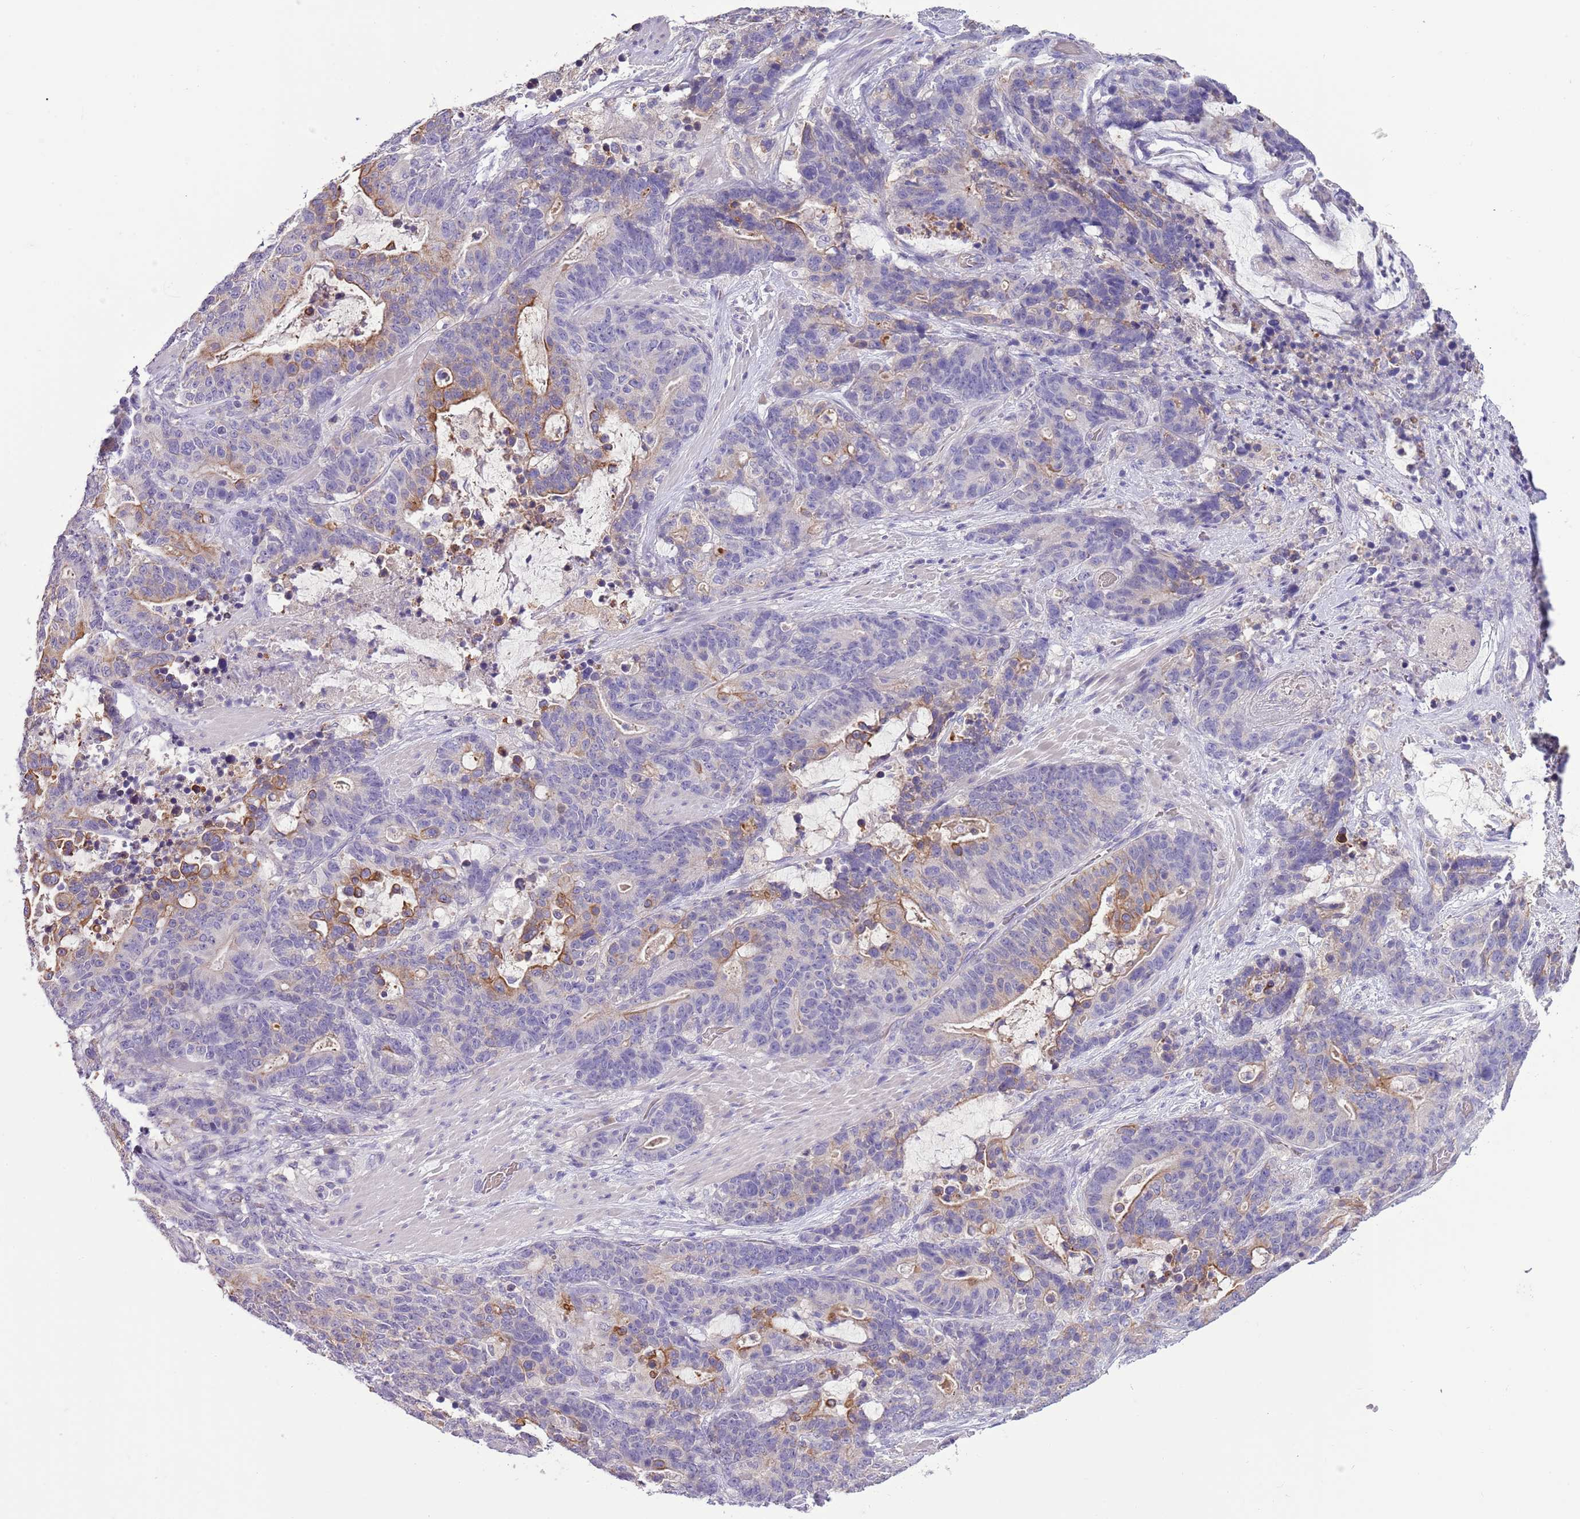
{"staining": {"intensity": "moderate", "quantity": "<25%", "location": "cytoplasmic/membranous"}, "tissue": "stomach cancer", "cell_type": "Tumor cells", "image_type": "cancer", "snomed": [{"axis": "morphology", "description": "Adenocarcinoma, NOS"}, {"axis": "topography", "description": "Stomach"}], "caption": "The histopathology image exhibits staining of adenocarcinoma (stomach), revealing moderate cytoplasmic/membranous protein expression (brown color) within tumor cells.", "gene": "HES3", "patient": {"sex": "female", "age": 76}}